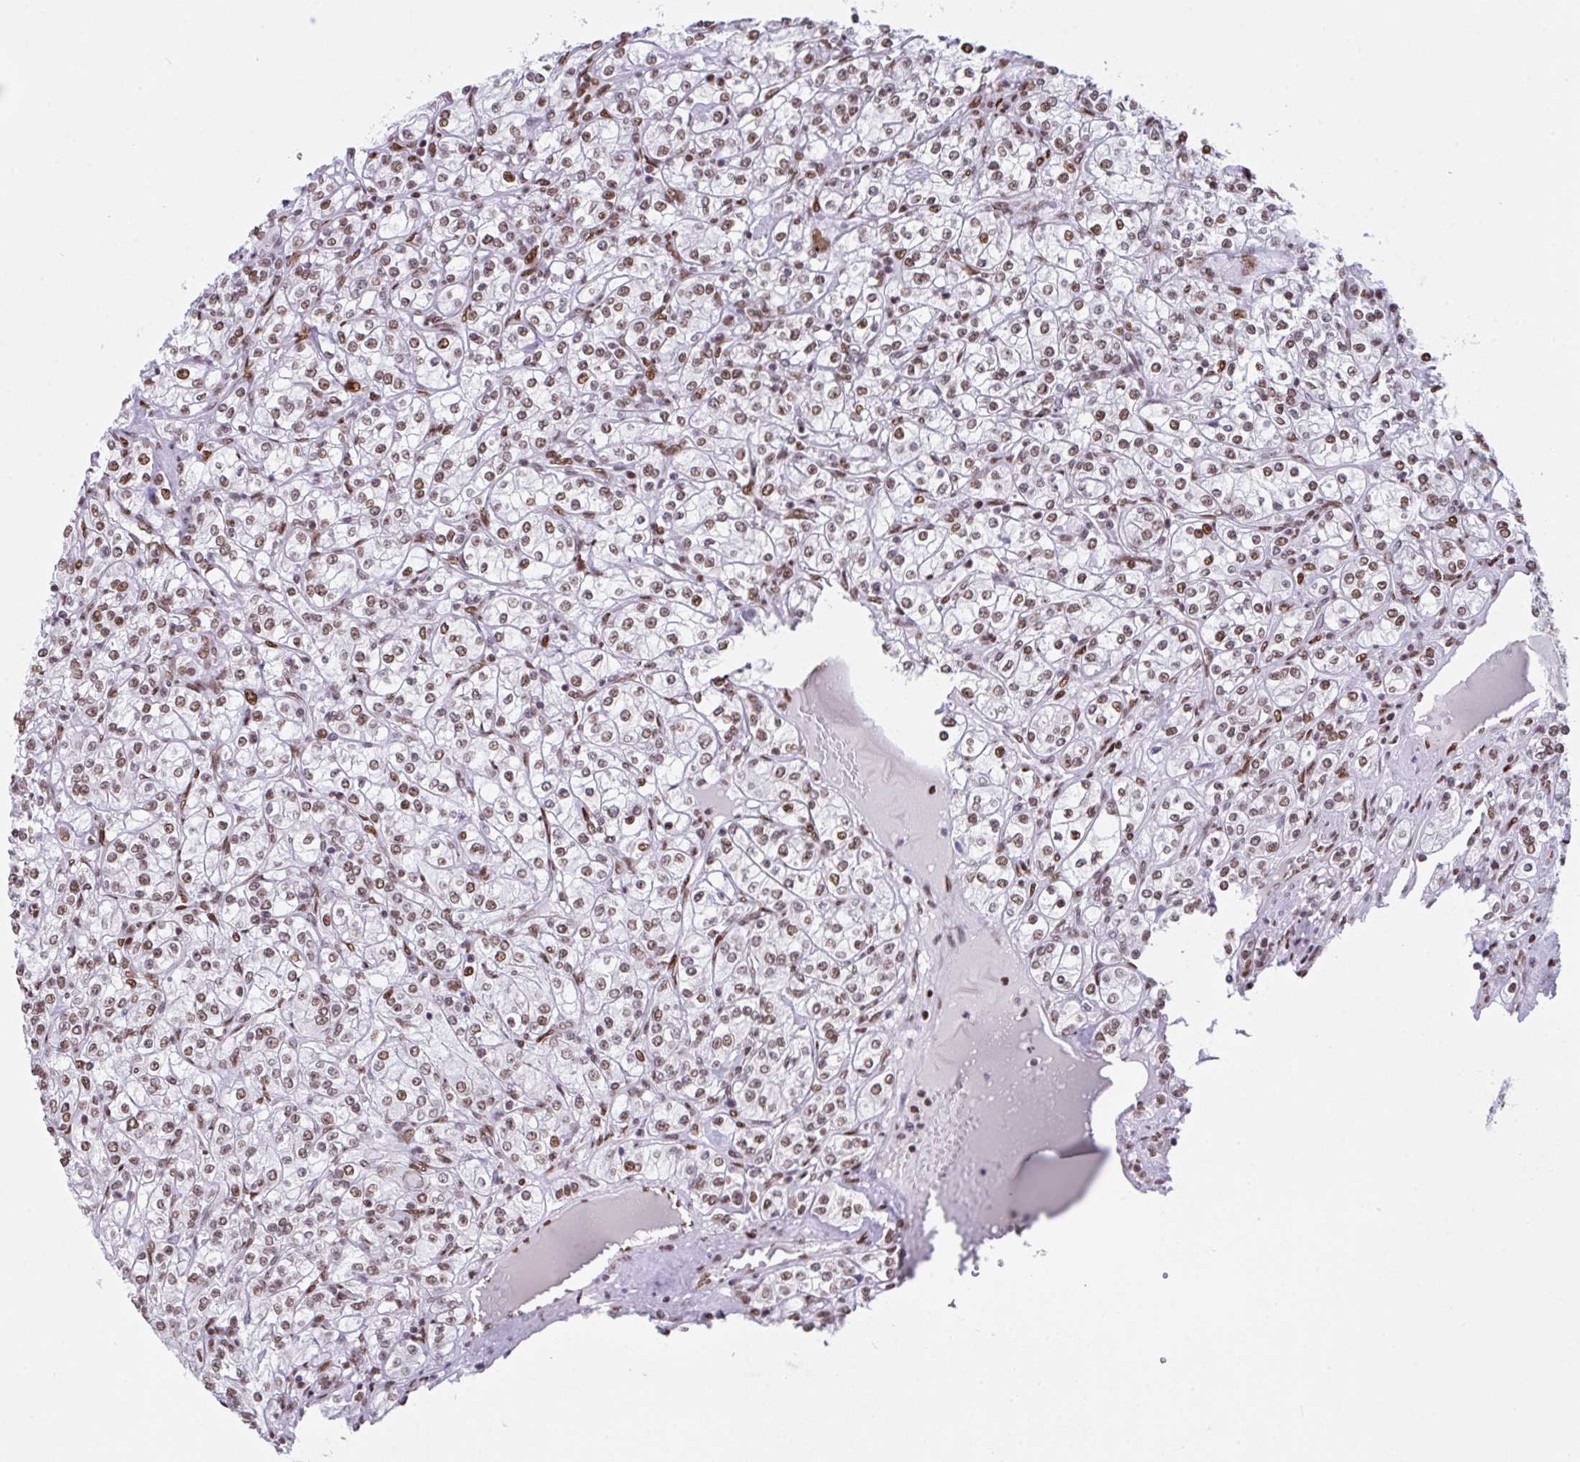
{"staining": {"intensity": "moderate", "quantity": ">75%", "location": "nuclear"}, "tissue": "renal cancer", "cell_type": "Tumor cells", "image_type": "cancer", "snomed": [{"axis": "morphology", "description": "Adenocarcinoma, NOS"}, {"axis": "topography", "description": "Kidney"}], "caption": "Human adenocarcinoma (renal) stained with a protein marker reveals moderate staining in tumor cells.", "gene": "CLP1", "patient": {"sex": "male", "age": 77}}